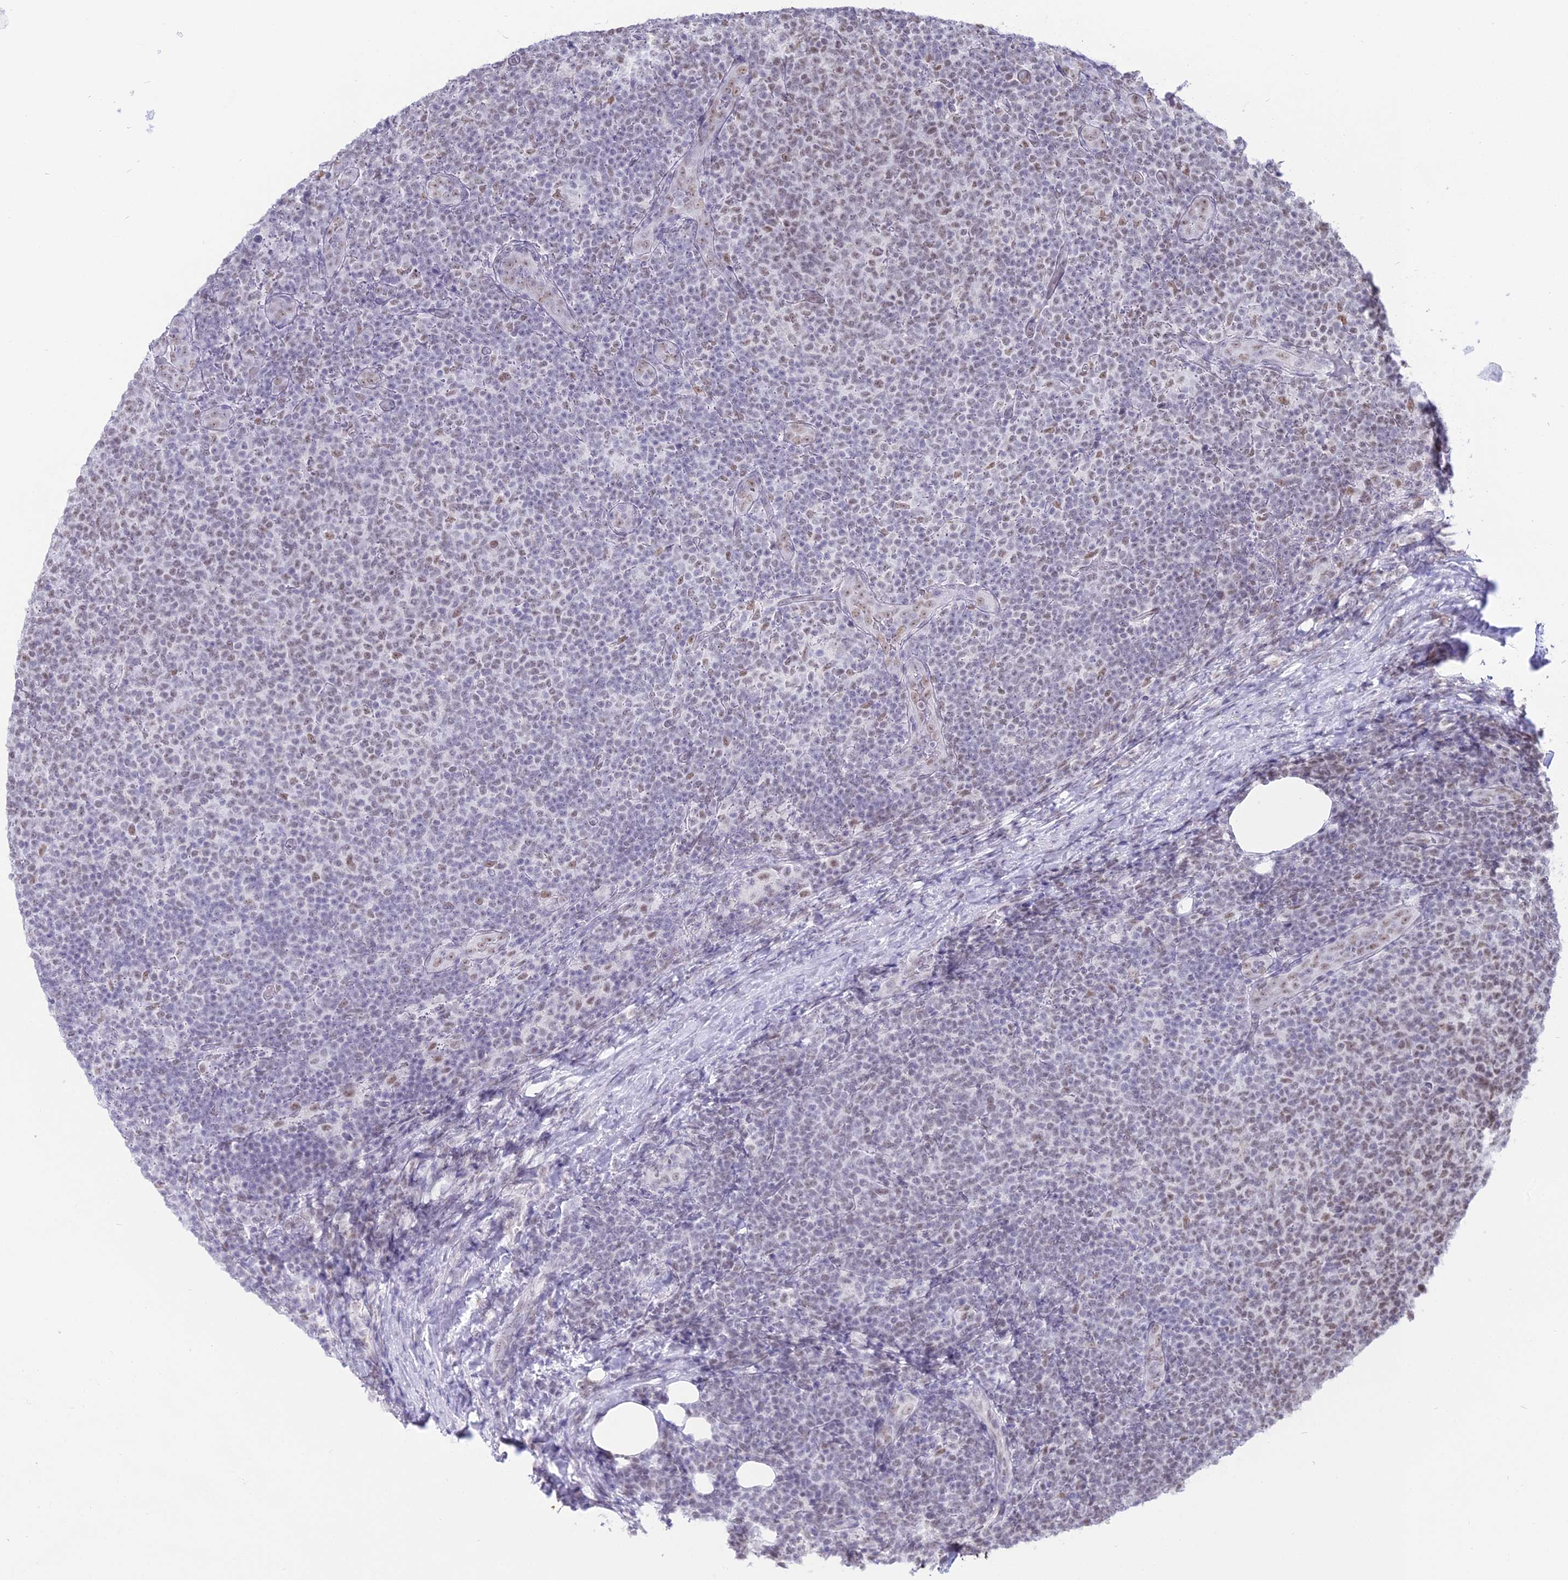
{"staining": {"intensity": "weak", "quantity": "<25%", "location": "nuclear"}, "tissue": "lymphoma", "cell_type": "Tumor cells", "image_type": "cancer", "snomed": [{"axis": "morphology", "description": "Malignant lymphoma, non-Hodgkin's type, Low grade"}, {"axis": "topography", "description": "Lymph node"}], "caption": "Image shows no significant protein expression in tumor cells of lymphoma. (Immunohistochemistry (ihc), brightfield microscopy, high magnification).", "gene": "RBM12", "patient": {"sex": "male", "age": 66}}